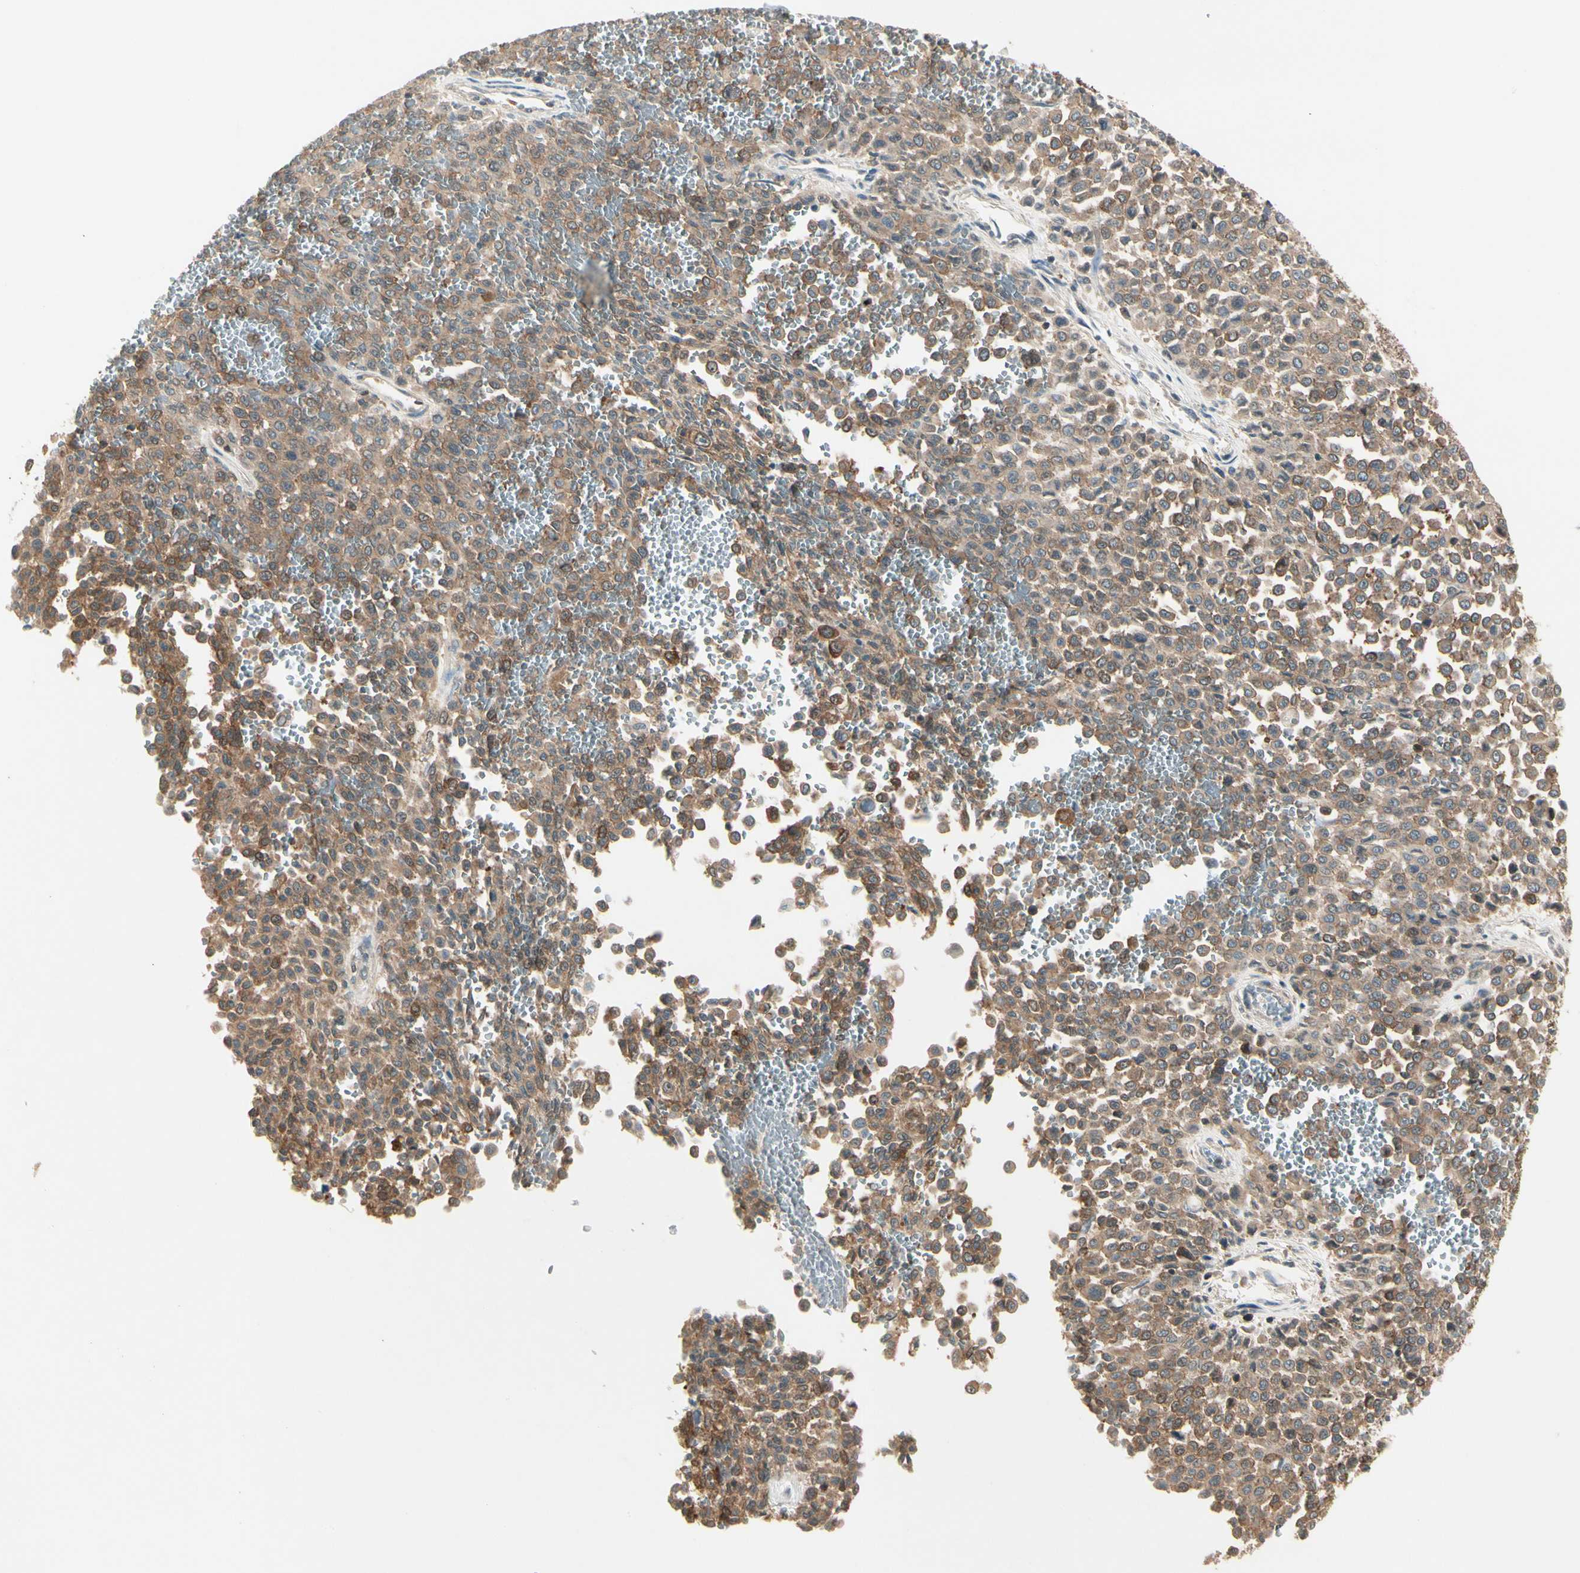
{"staining": {"intensity": "weak", "quantity": ">75%", "location": "cytoplasmic/membranous"}, "tissue": "melanoma", "cell_type": "Tumor cells", "image_type": "cancer", "snomed": [{"axis": "morphology", "description": "Malignant melanoma, Metastatic site"}, {"axis": "topography", "description": "Pancreas"}], "caption": "The histopathology image reveals staining of melanoma, revealing weak cytoplasmic/membranous protein staining (brown color) within tumor cells.", "gene": "OXSR1", "patient": {"sex": "female", "age": 30}}